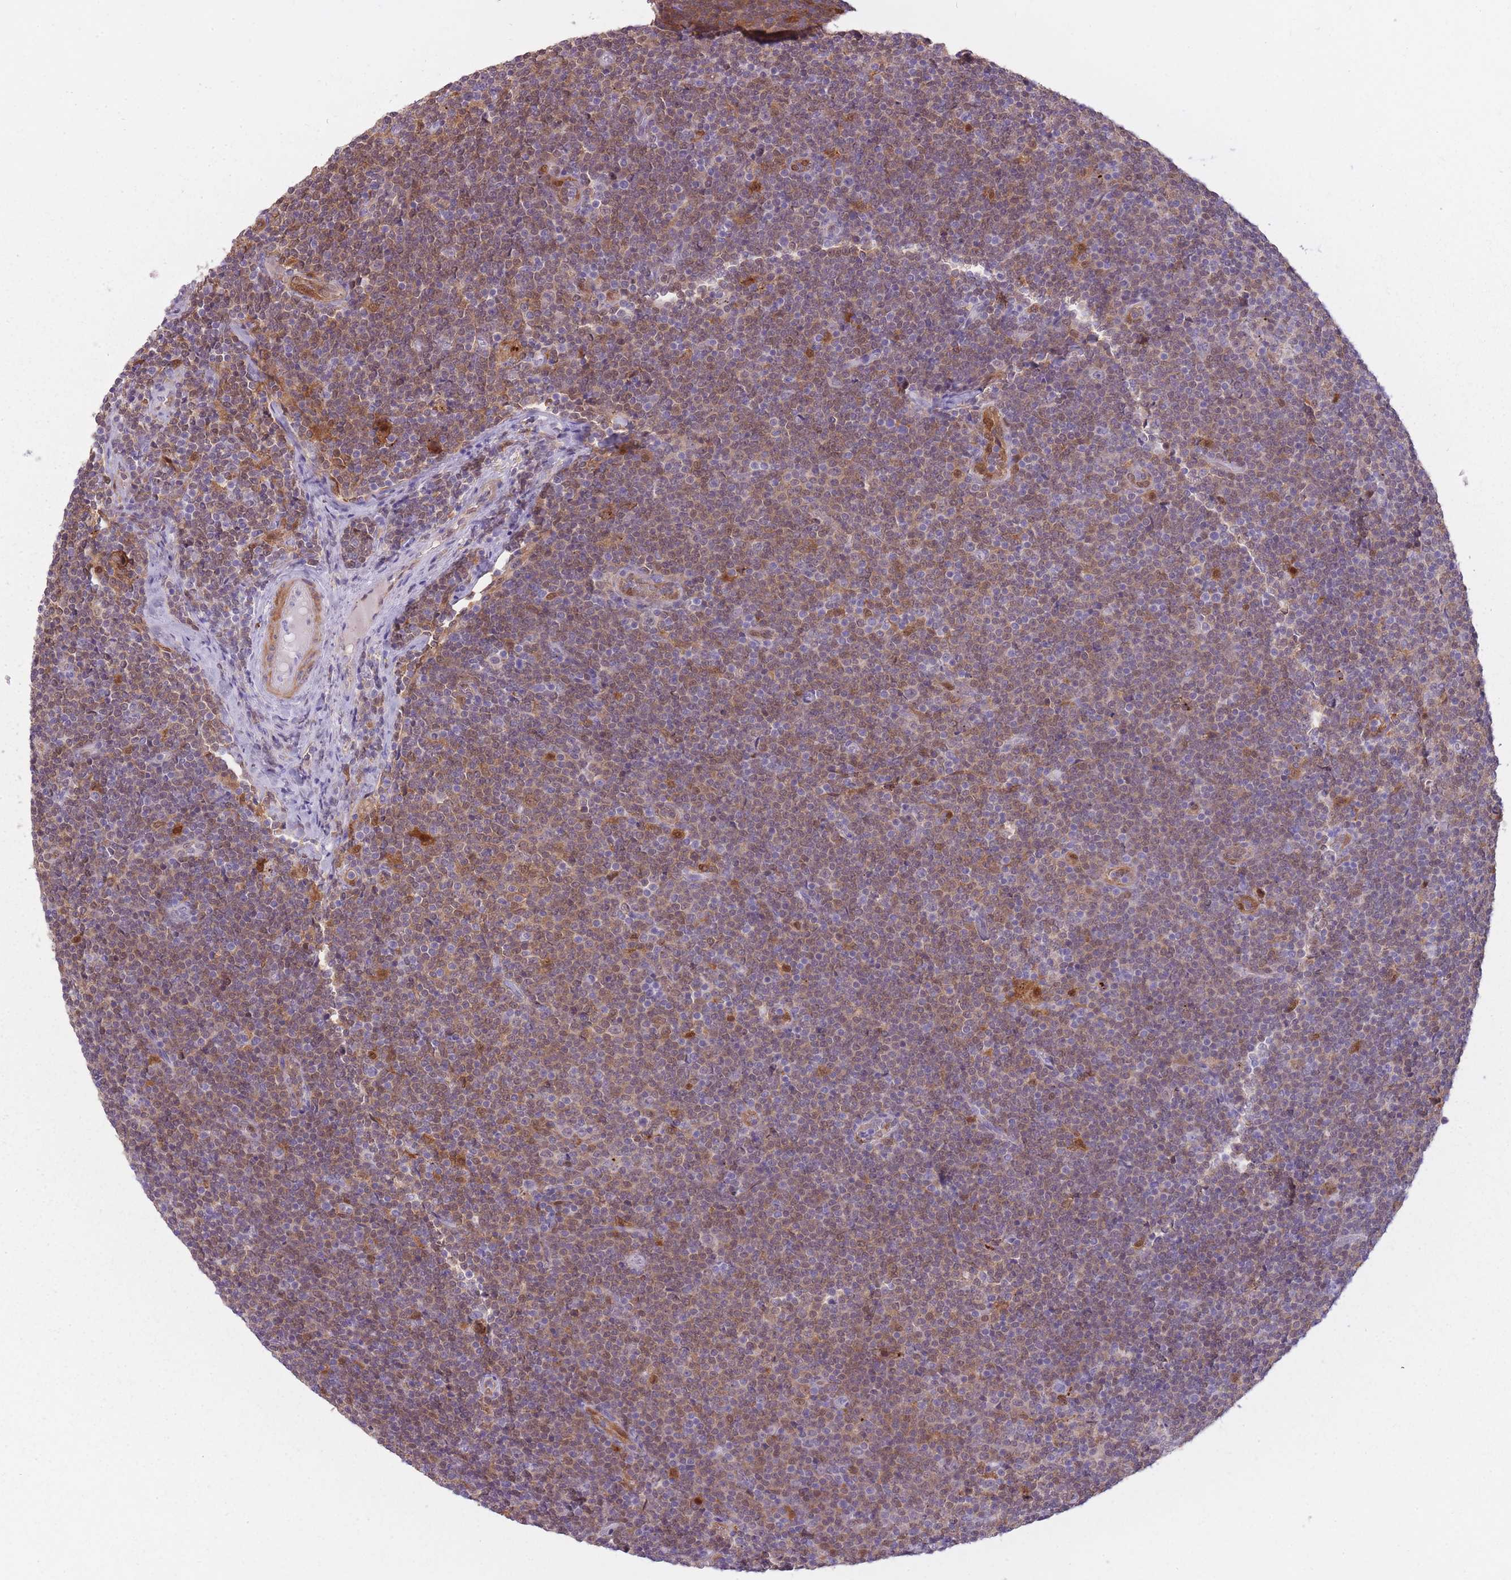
{"staining": {"intensity": "moderate", "quantity": ">75%", "location": "cytoplasmic/membranous,nuclear"}, "tissue": "lymphoma", "cell_type": "Tumor cells", "image_type": "cancer", "snomed": [{"axis": "morphology", "description": "Malignant lymphoma, non-Hodgkin's type, Low grade"}, {"axis": "topography", "description": "Lymph node"}], "caption": "Tumor cells show moderate cytoplasmic/membranous and nuclear positivity in about >75% of cells in malignant lymphoma, non-Hodgkin's type (low-grade).", "gene": "LGALS9", "patient": {"sex": "male", "age": 48}}